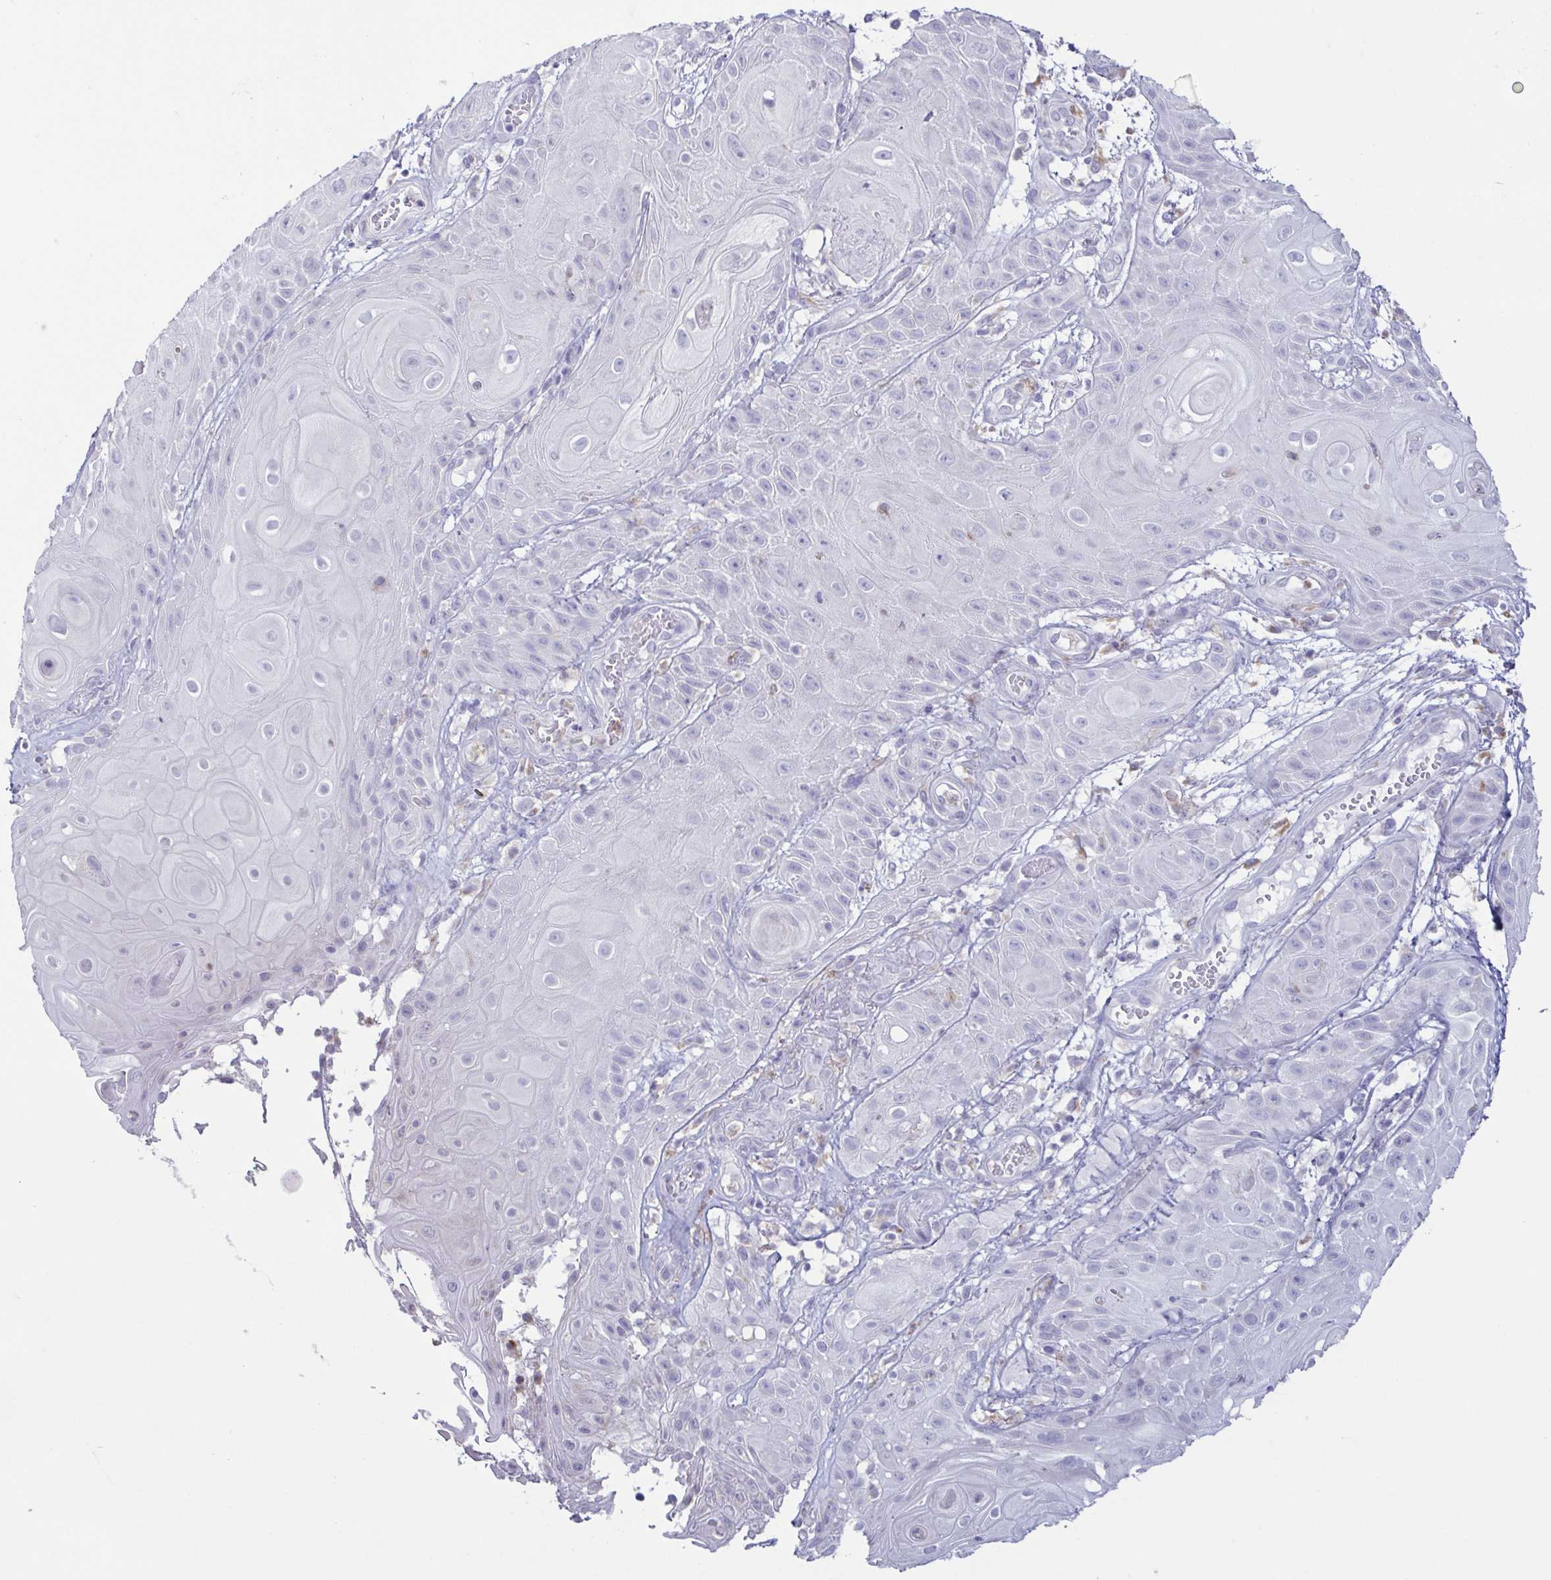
{"staining": {"intensity": "negative", "quantity": "none", "location": "none"}, "tissue": "skin cancer", "cell_type": "Tumor cells", "image_type": "cancer", "snomed": [{"axis": "morphology", "description": "Squamous cell carcinoma, NOS"}, {"axis": "topography", "description": "Skin"}], "caption": "Tumor cells show no significant staining in skin squamous cell carcinoma.", "gene": "ATP6V1G2", "patient": {"sex": "male", "age": 62}}